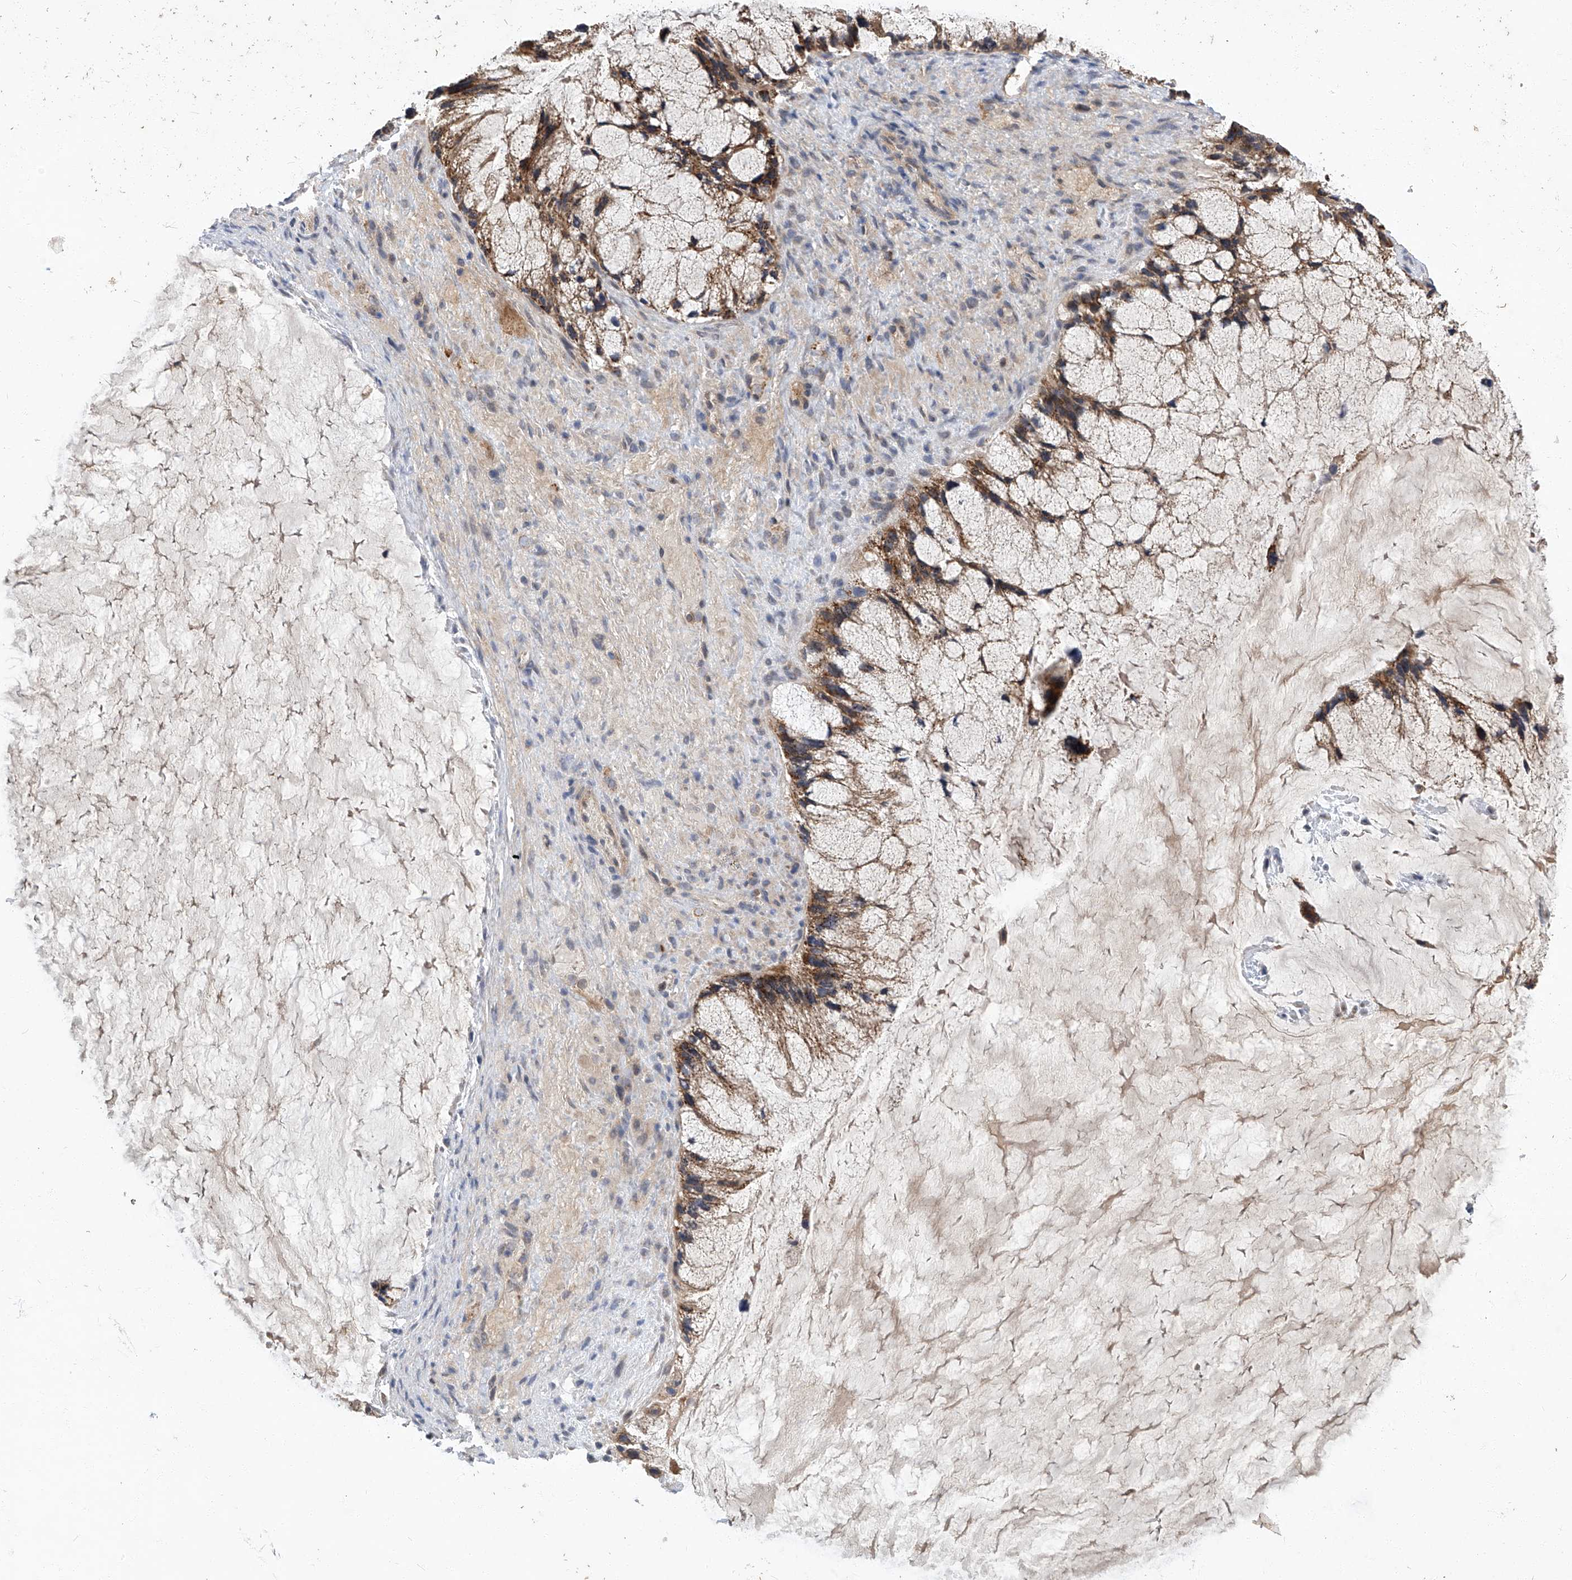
{"staining": {"intensity": "moderate", "quantity": ">75%", "location": "cytoplasmic/membranous"}, "tissue": "ovarian cancer", "cell_type": "Tumor cells", "image_type": "cancer", "snomed": [{"axis": "morphology", "description": "Cystadenocarcinoma, mucinous, NOS"}, {"axis": "topography", "description": "Ovary"}], "caption": "Immunohistochemistry of human ovarian mucinous cystadenocarcinoma shows medium levels of moderate cytoplasmic/membranous positivity in approximately >75% of tumor cells.", "gene": "TNFRSF13B", "patient": {"sex": "female", "age": 37}}